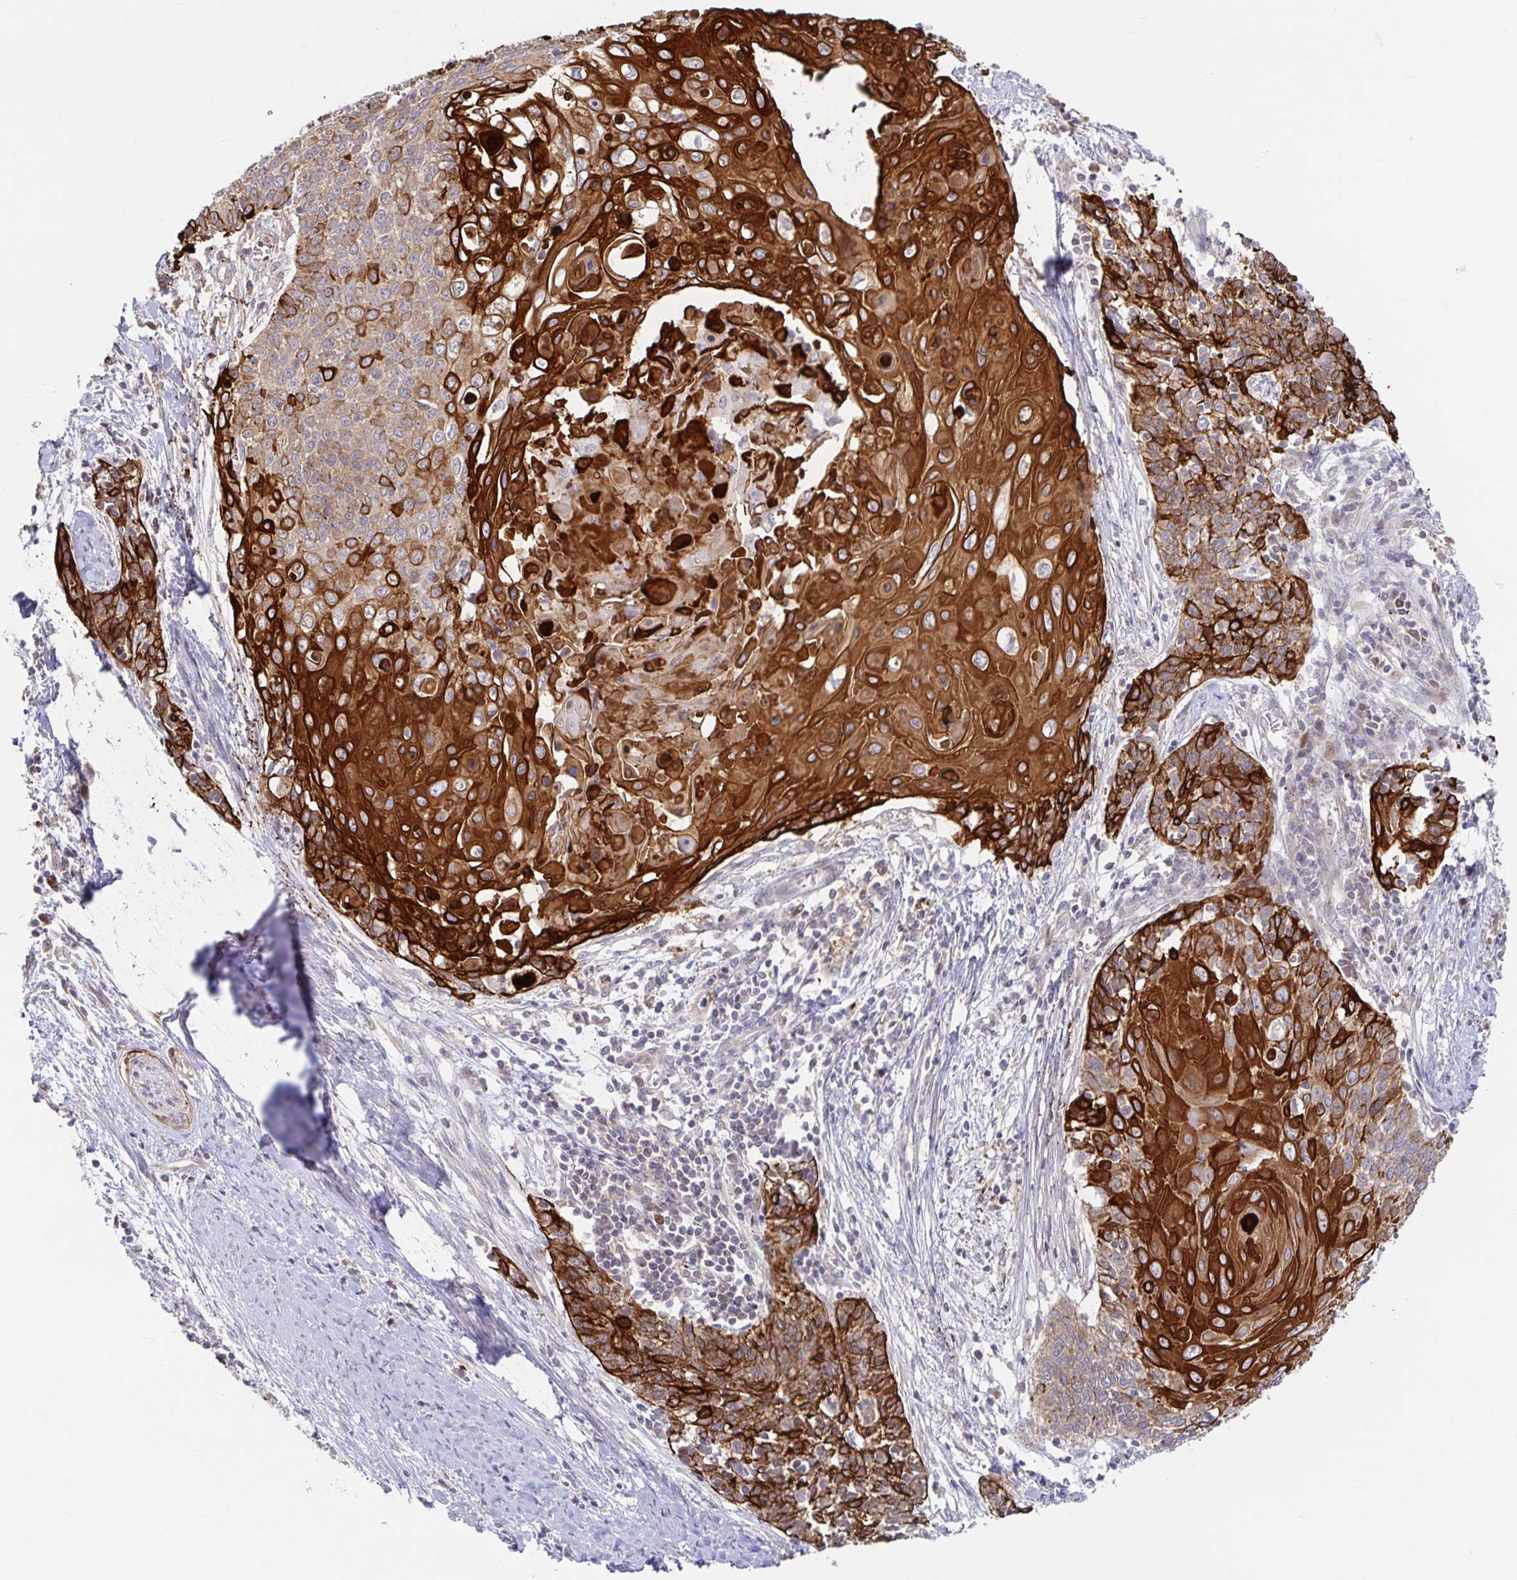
{"staining": {"intensity": "strong", "quantity": ">75%", "location": "cytoplasmic/membranous"}, "tissue": "cervical cancer", "cell_type": "Tumor cells", "image_type": "cancer", "snomed": [{"axis": "morphology", "description": "Squamous cell carcinoma, NOS"}, {"axis": "topography", "description": "Cervix"}], "caption": "IHC of human cervical squamous cell carcinoma reveals high levels of strong cytoplasmic/membranous expression in about >75% of tumor cells.", "gene": "AACS", "patient": {"sex": "female", "age": 39}}